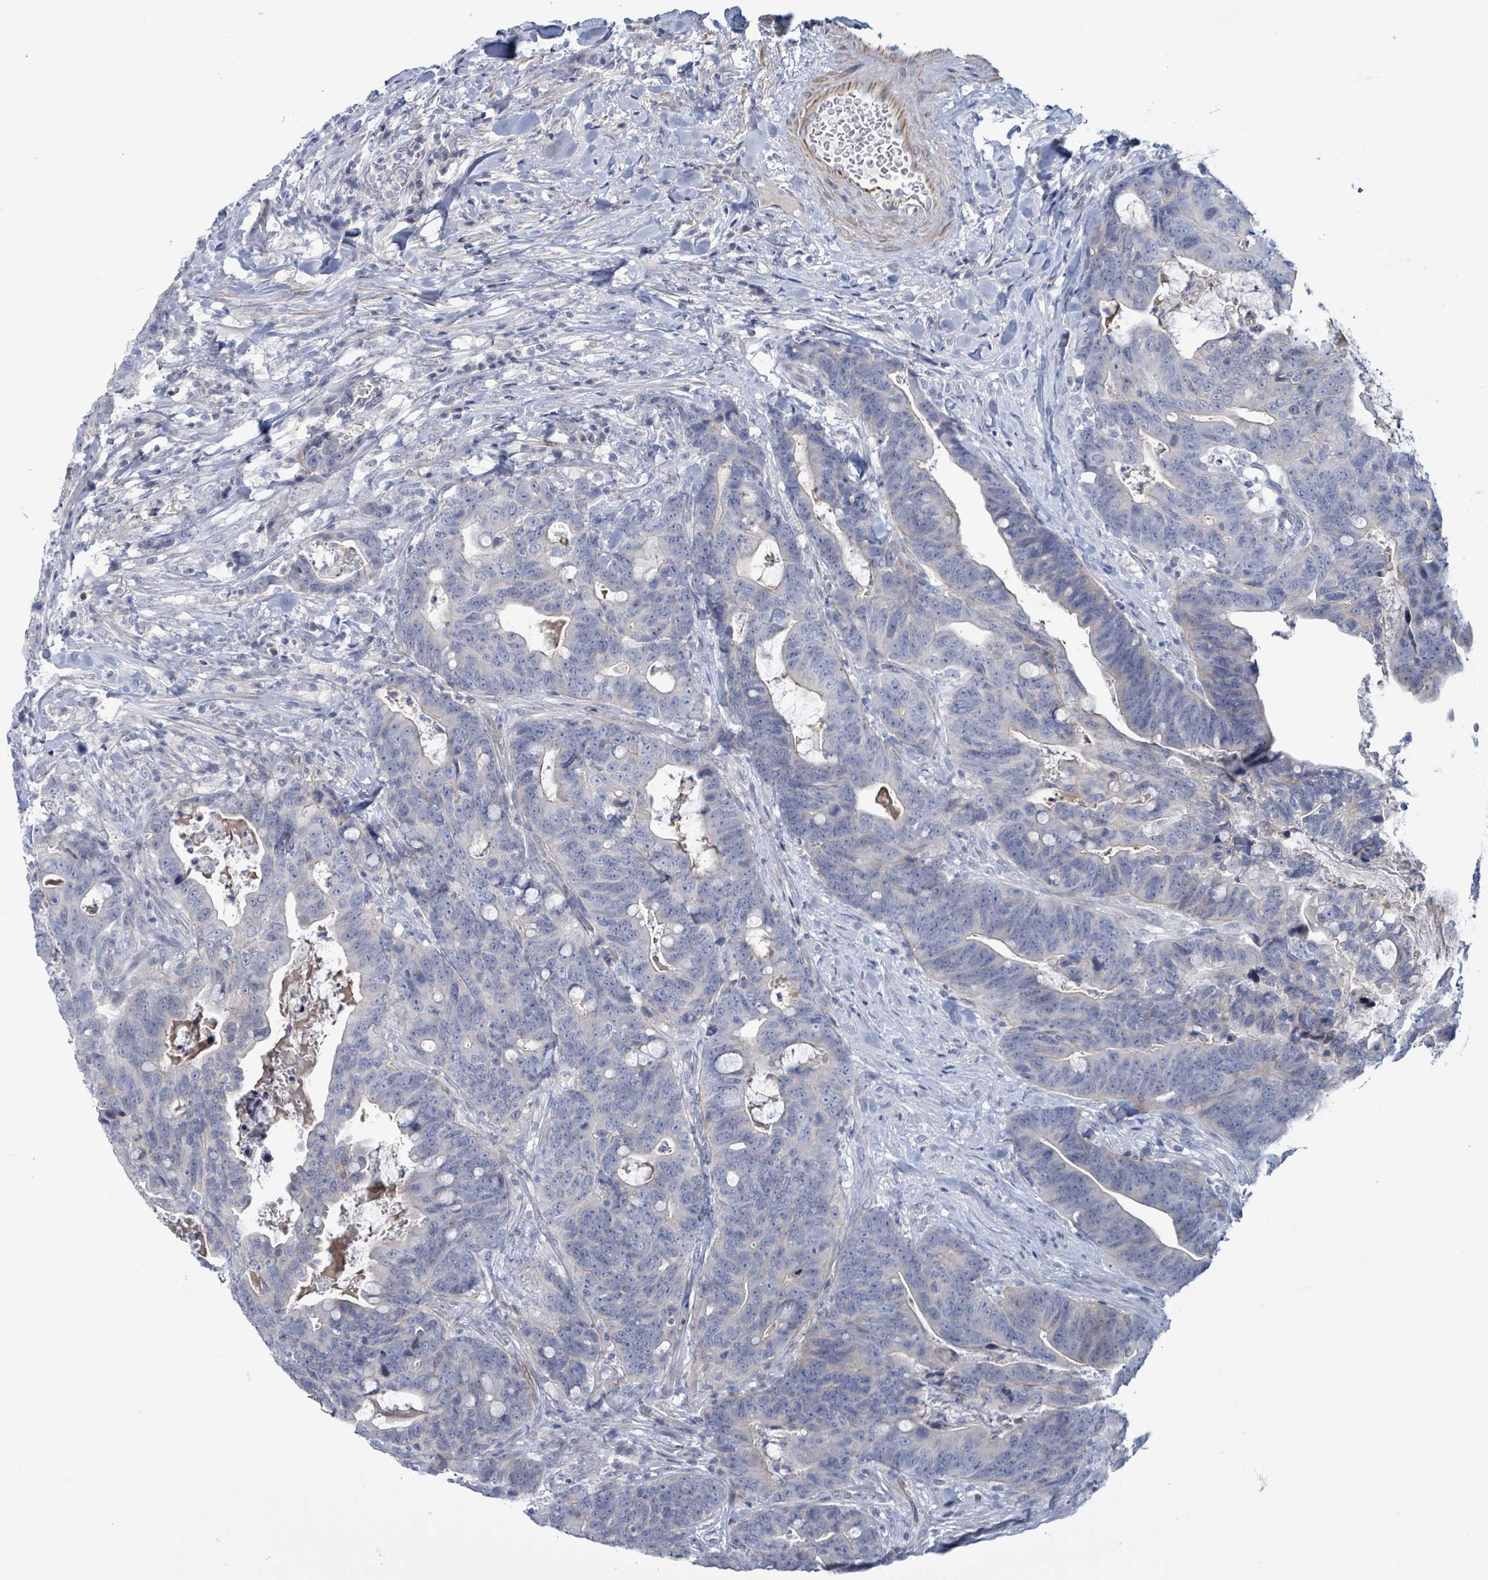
{"staining": {"intensity": "negative", "quantity": "none", "location": "none"}, "tissue": "colorectal cancer", "cell_type": "Tumor cells", "image_type": "cancer", "snomed": [{"axis": "morphology", "description": "Adenocarcinoma, NOS"}, {"axis": "topography", "description": "Colon"}], "caption": "An immunohistochemistry micrograph of colorectal adenocarcinoma is shown. There is no staining in tumor cells of colorectal adenocarcinoma. (Immunohistochemistry (ihc), brightfield microscopy, high magnification).", "gene": "NTN3", "patient": {"sex": "female", "age": 82}}